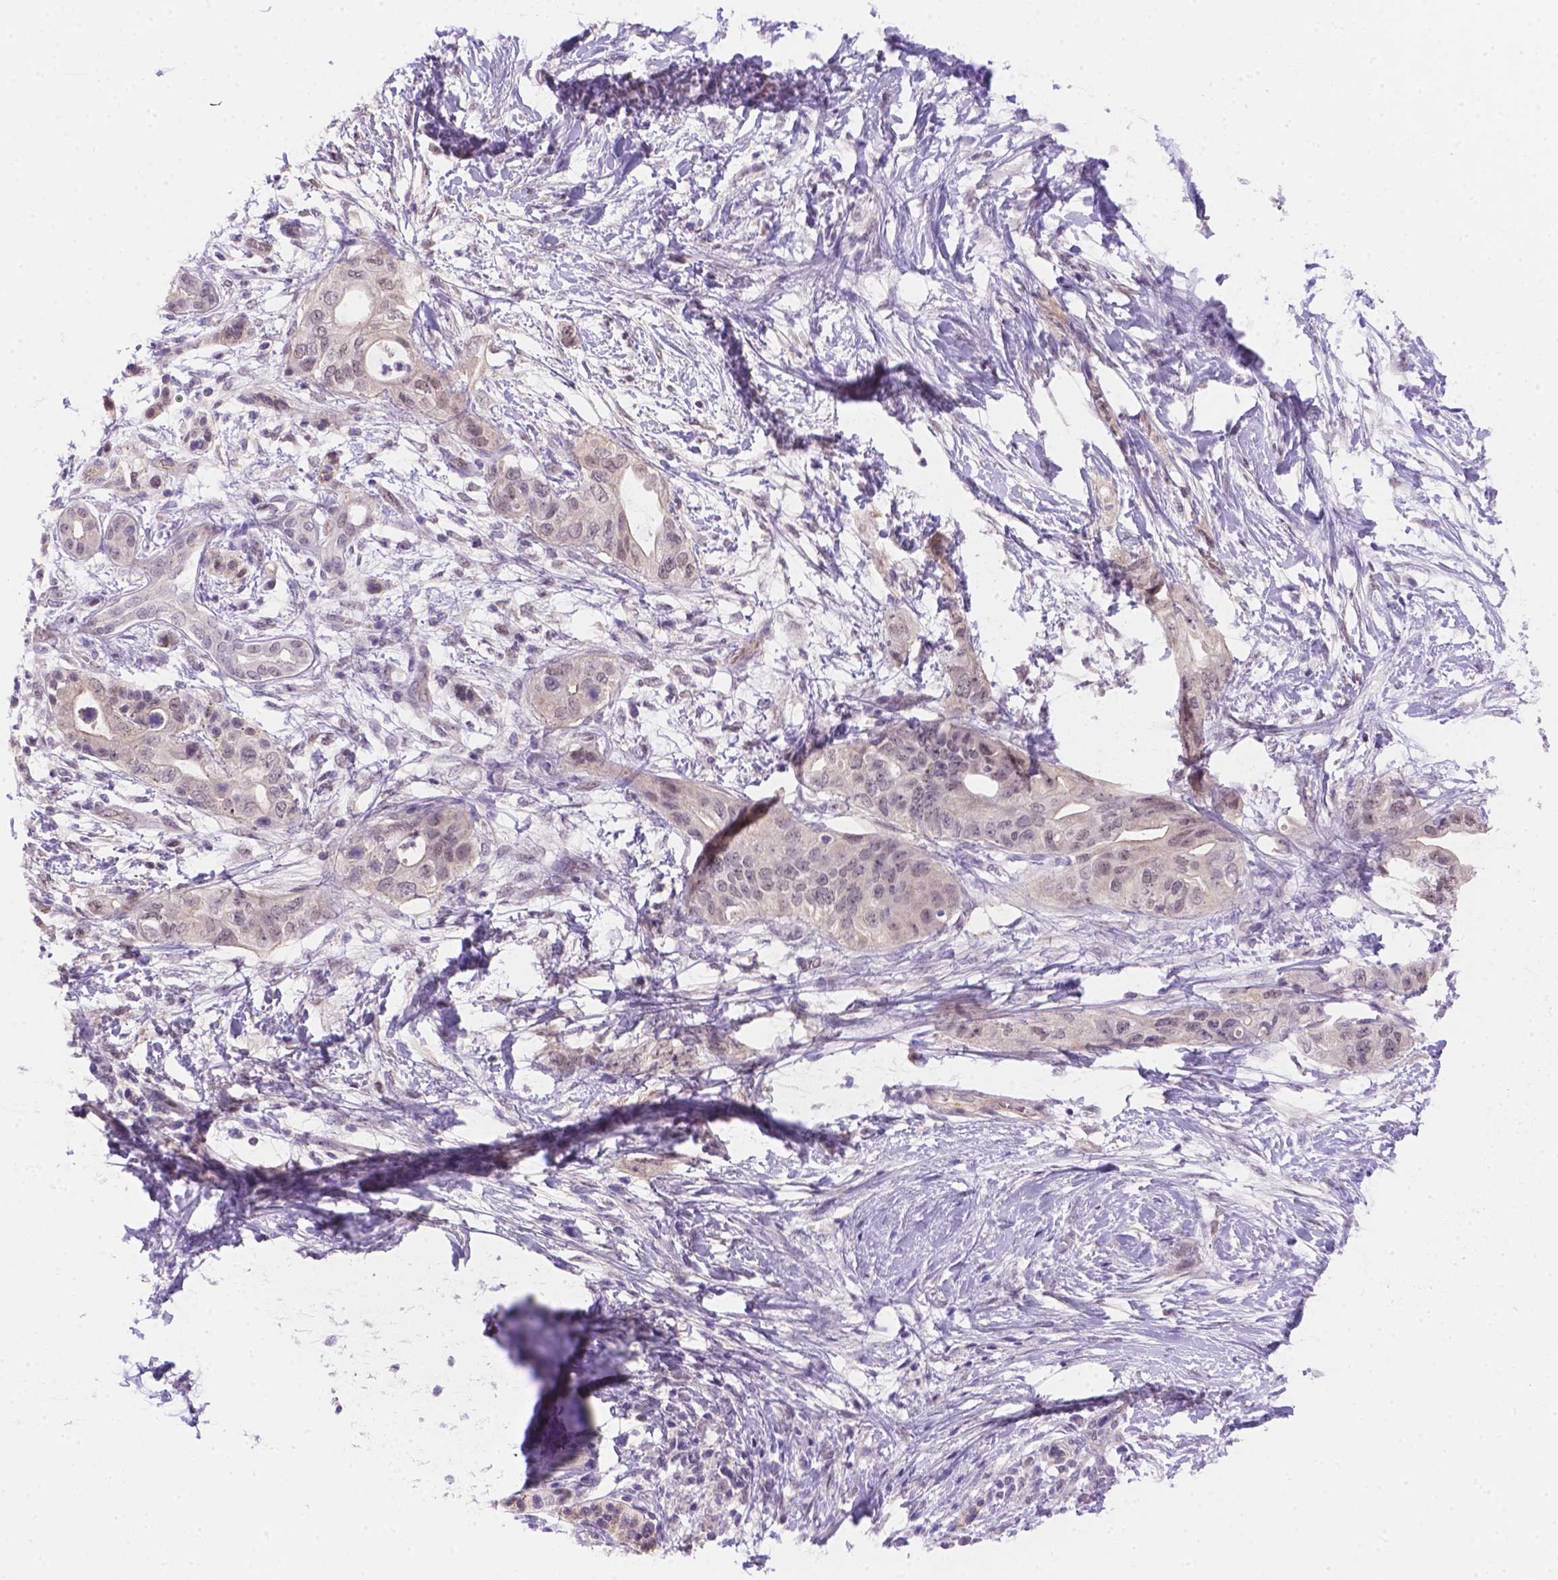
{"staining": {"intensity": "negative", "quantity": "none", "location": "none"}, "tissue": "pancreatic cancer", "cell_type": "Tumor cells", "image_type": "cancer", "snomed": [{"axis": "morphology", "description": "Adenocarcinoma, NOS"}, {"axis": "topography", "description": "Pancreas"}], "caption": "Pancreatic adenocarcinoma stained for a protein using IHC shows no expression tumor cells.", "gene": "NXPE2", "patient": {"sex": "female", "age": 72}}